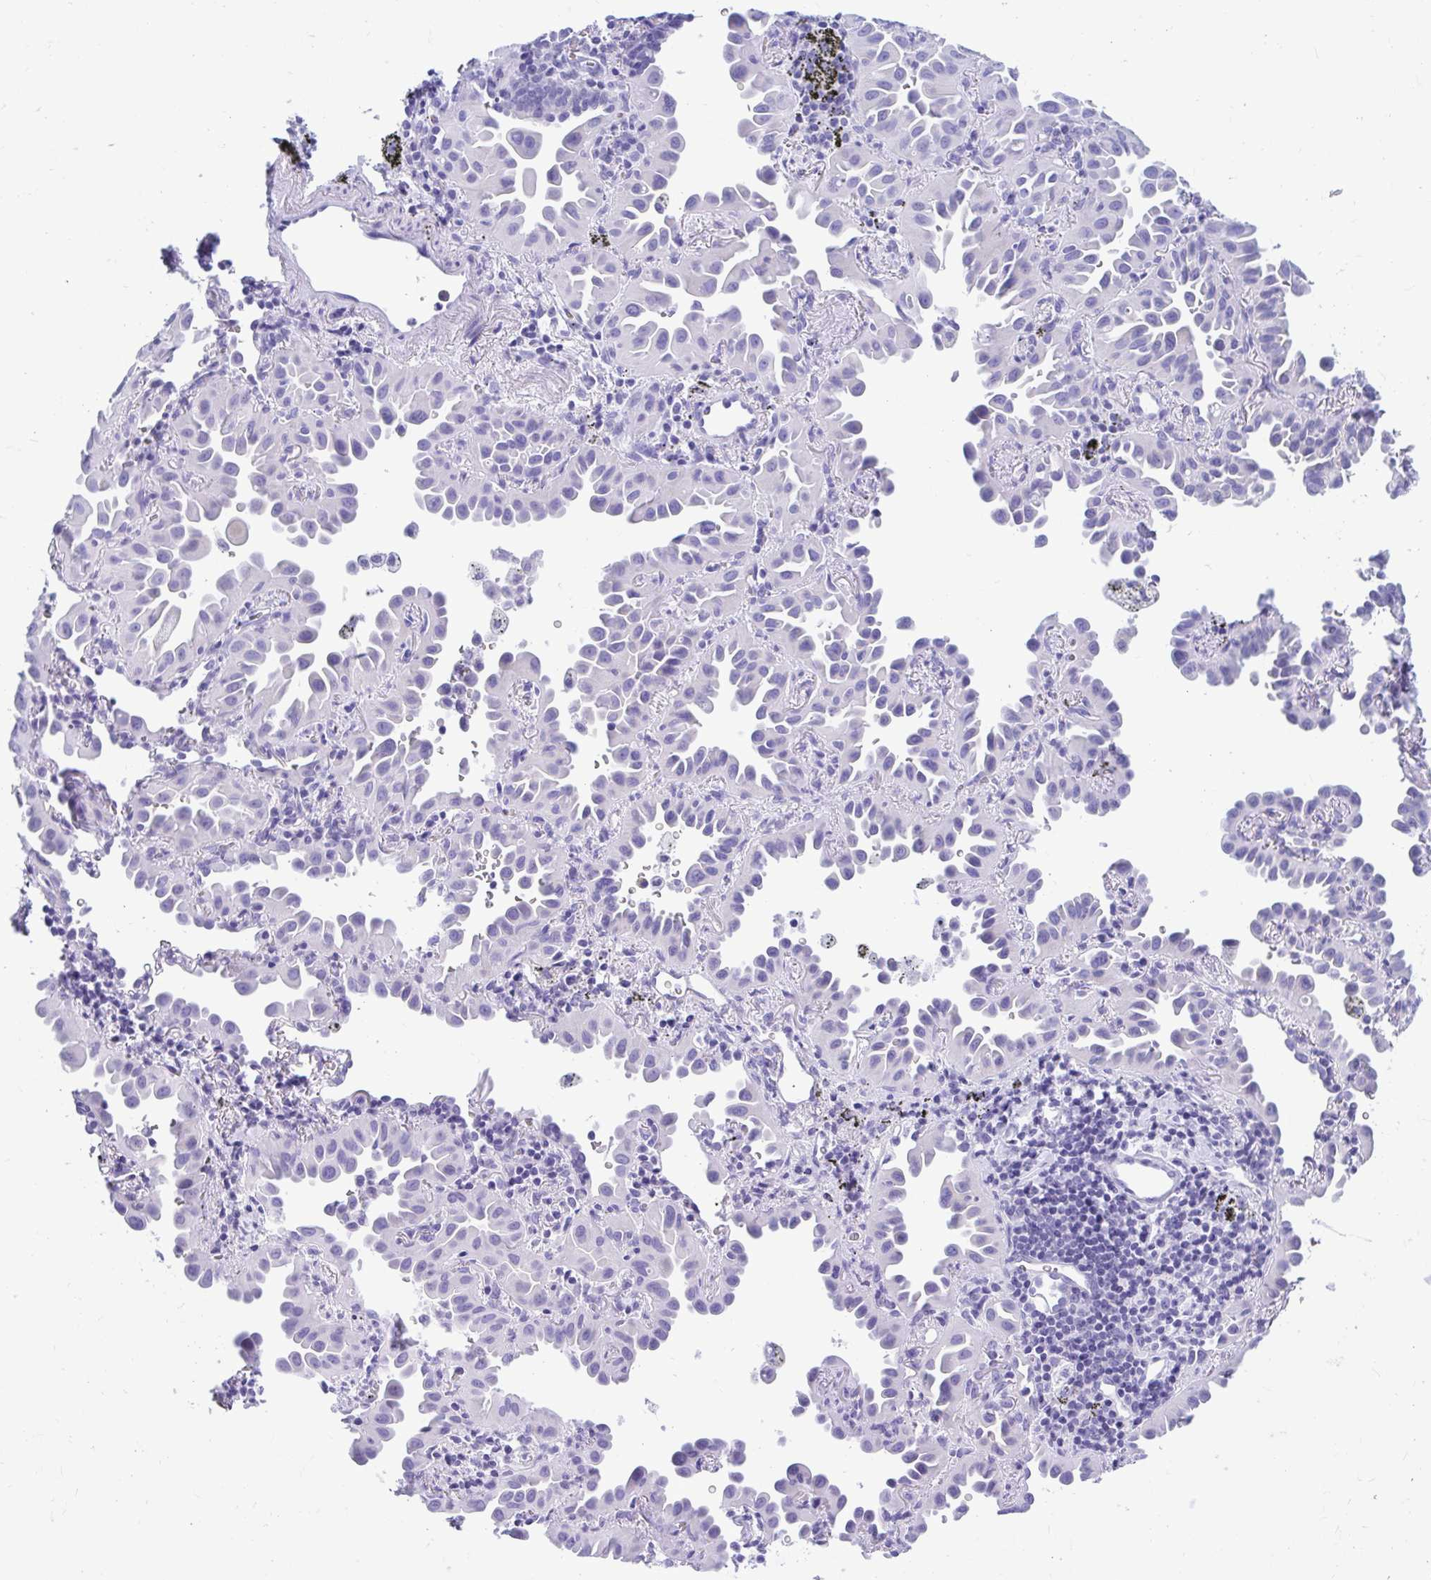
{"staining": {"intensity": "negative", "quantity": "none", "location": "none"}, "tissue": "lung cancer", "cell_type": "Tumor cells", "image_type": "cancer", "snomed": [{"axis": "morphology", "description": "Adenocarcinoma, NOS"}, {"axis": "topography", "description": "Lung"}], "caption": "Tumor cells show no significant positivity in lung adenocarcinoma.", "gene": "SHISA8", "patient": {"sex": "male", "age": 68}}